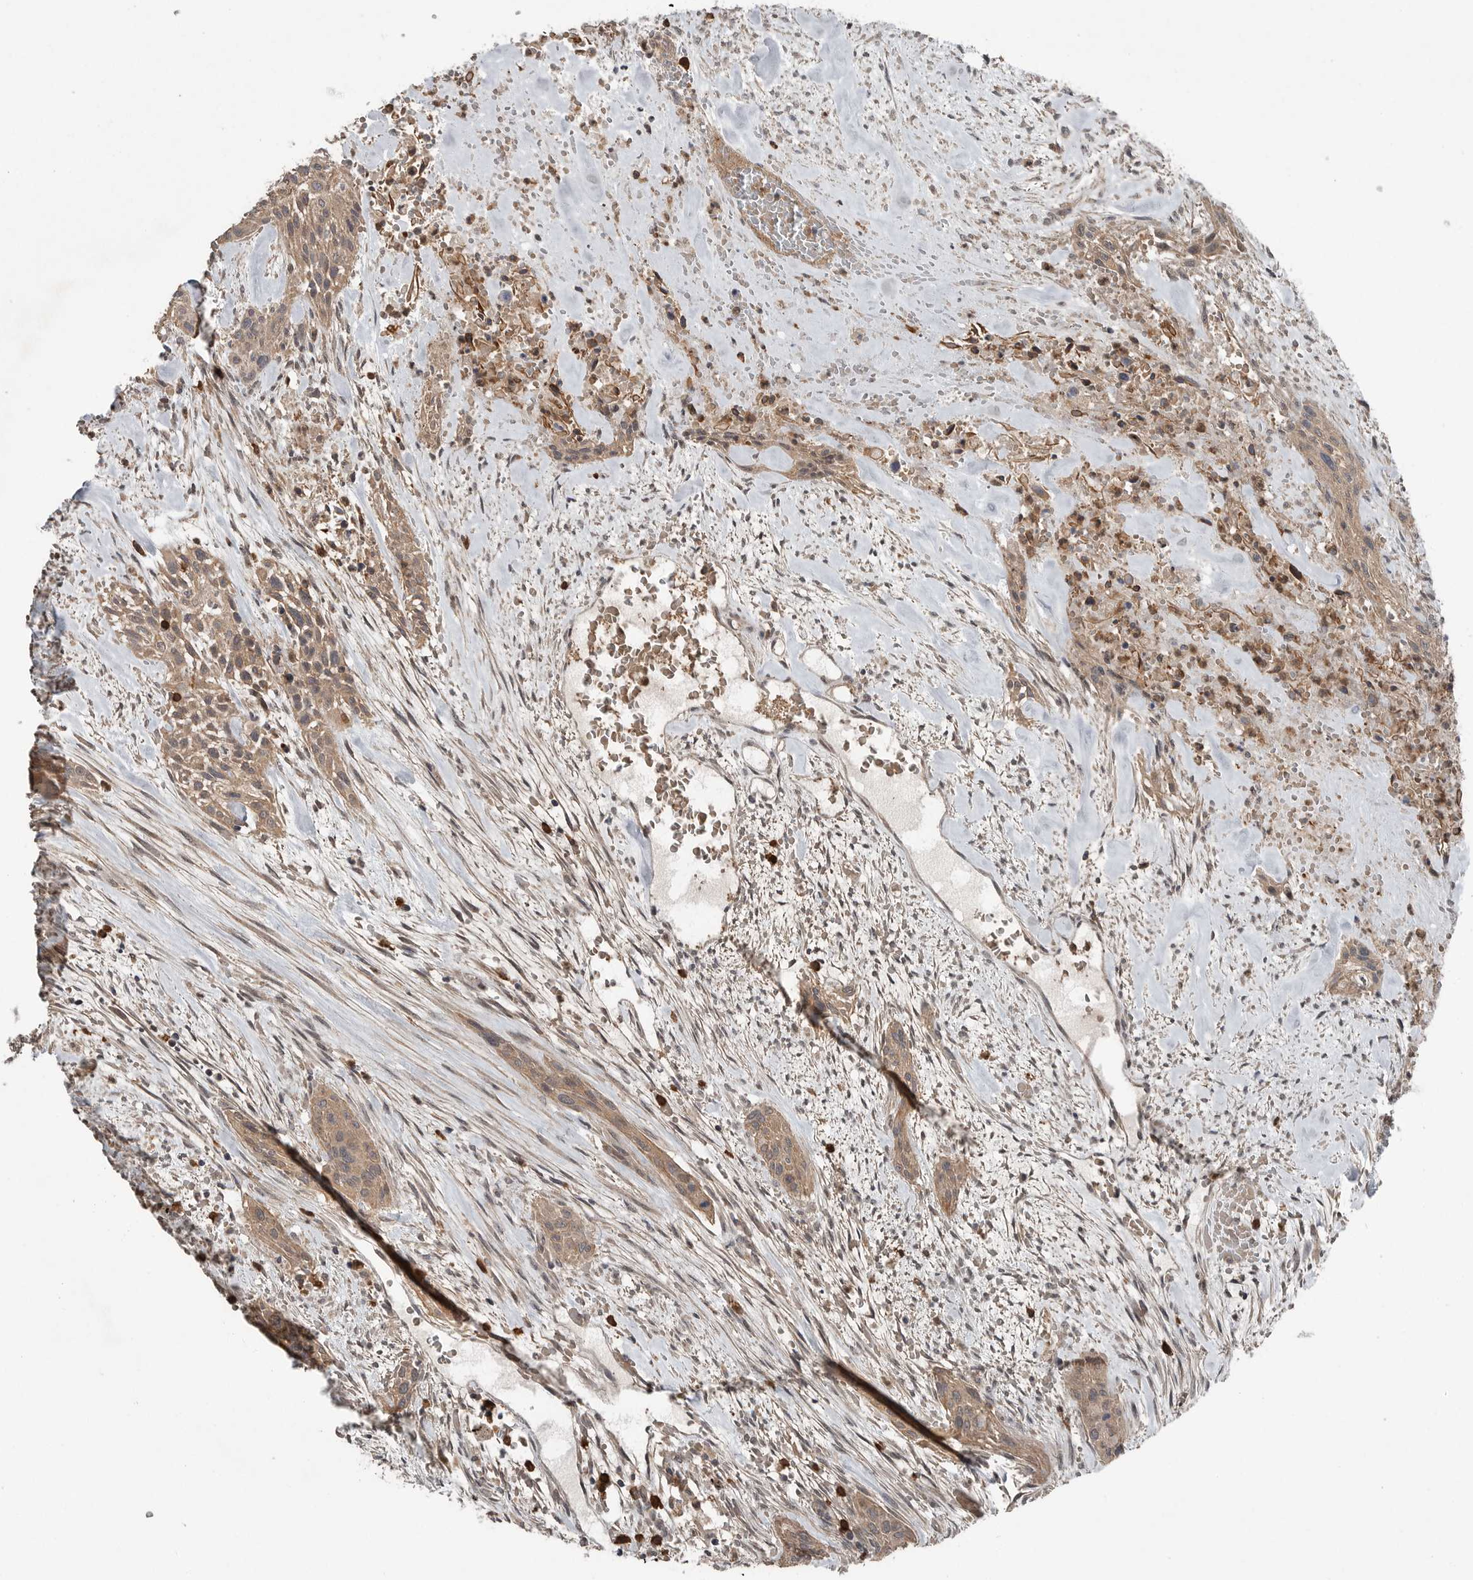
{"staining": {"intensity": "moderate", "quantity": ">75%", "location": "cytoplasmic/membranous"}, "tissue": "urothelial cancer", "cell_type": "Tumor cells", "image_type": "cancer", "snomed": [{"axis": "morphology", "description": "Urothelial carcinoma, High grade"}, {"axis": "topography", "description": "Urinary bladder"}], "caption": "A brown stain highlights moderate cytoplasmic/membranous staining of a protein in urothelial carcinoma (high-grade) tumor cells.", "gene": "SCP2", "patient": {"sex": "male", "age": 35}}